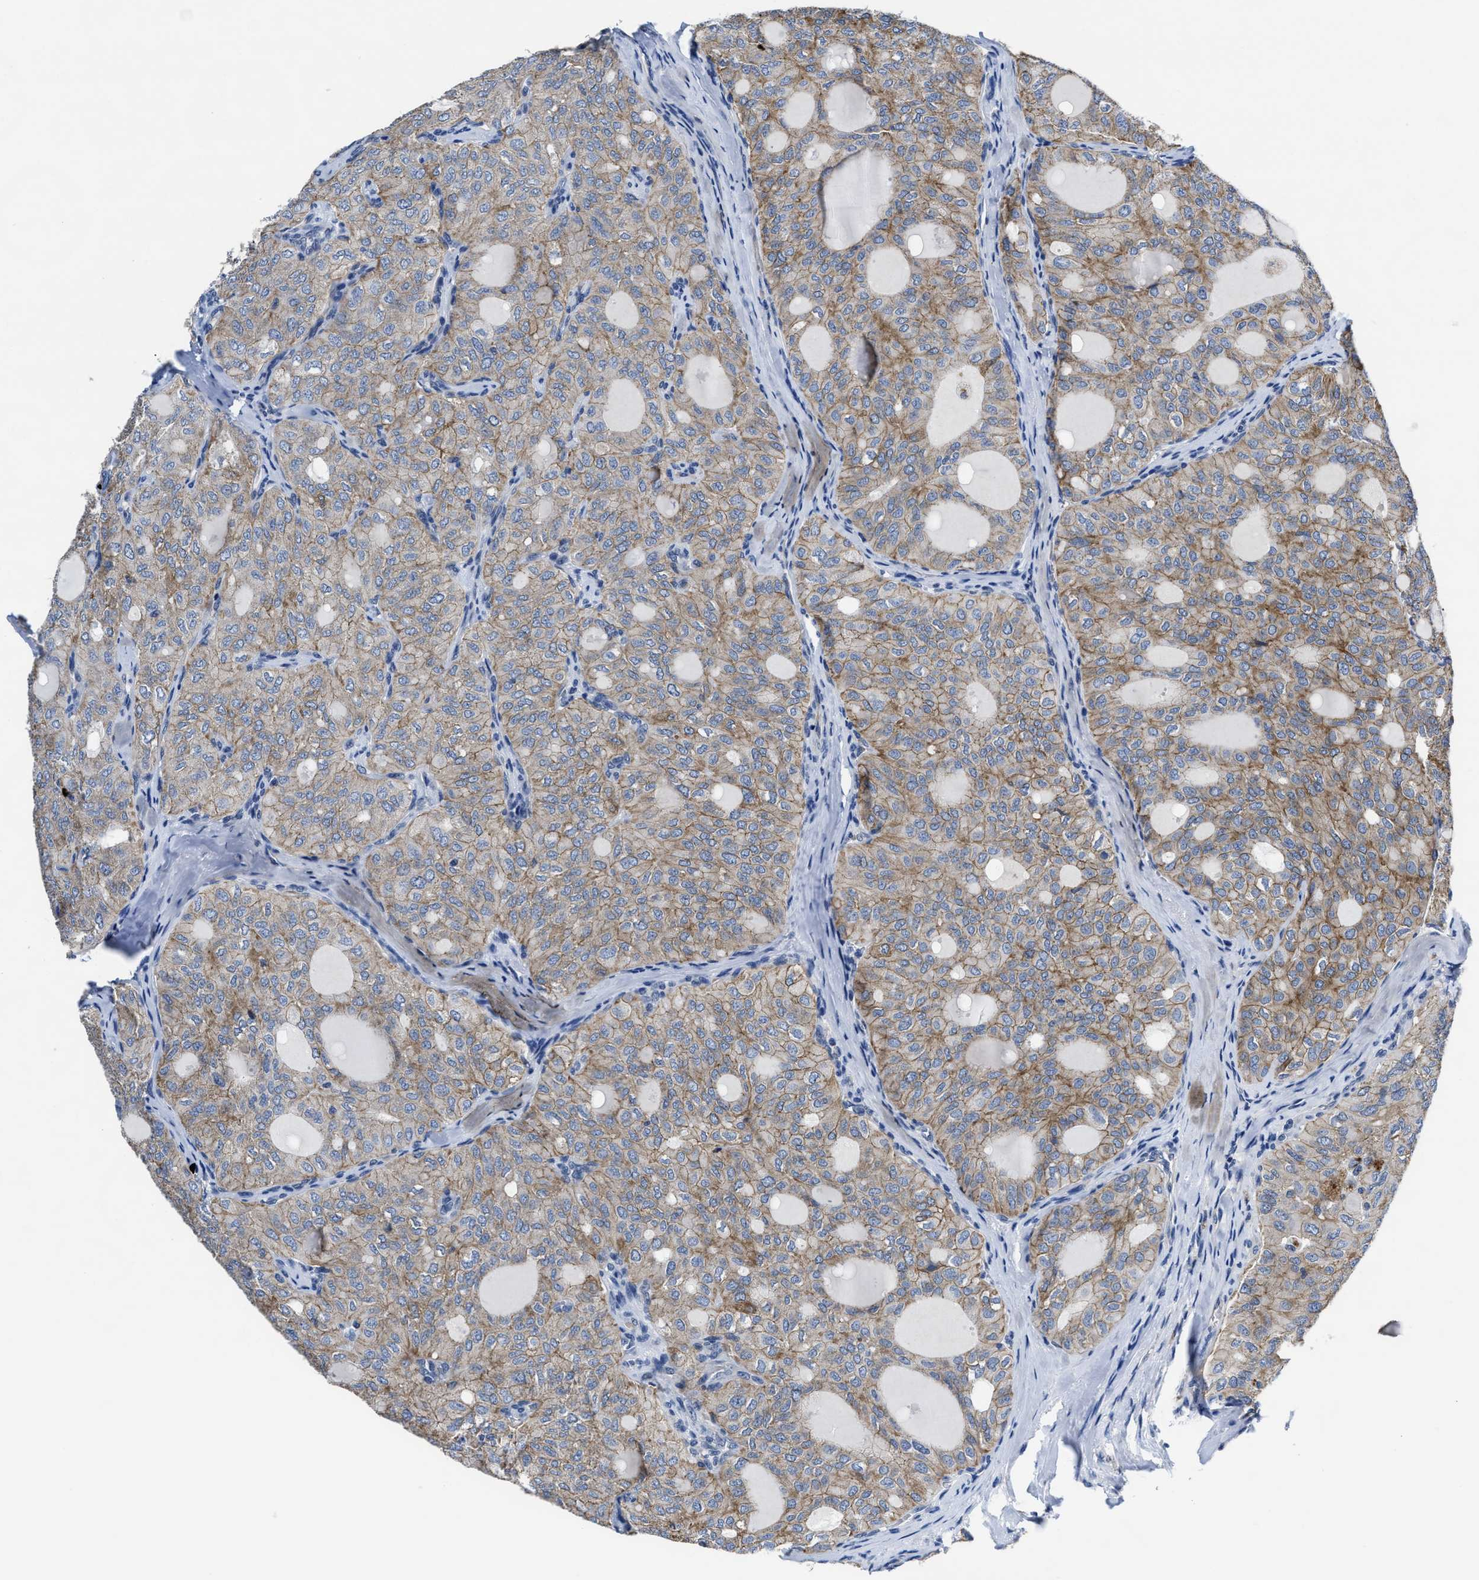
{"staining": {"intensity": "moderate", "quantity": ">75%", "location": "cytoplasmic/membranous"}, "tissue": "thyroid cancer", "cell_type": "Tumor cells", "image_type": "cancer", "snomed": [{"axis": "morphology", "description": "Follicular adenoma carcinoma, NOS"}, {"axis": "topography", "description": "Thyroid gland"}], "caption": "Protein analysis of thyroid cancer (follicular adenoma carcinoma) tissue displays moderate cytoplasmic/membranous positivity in approximately >75% of tumor cells. The staining was performed using DAB (3,3'-diaminobenzidine) to visualize the protein expression in brown, while the nuclei were stained in blue with hematoxylin (Magnification: 20x).", "gene": "GHITM", "patient": {"sex": "male", "age": 75}}